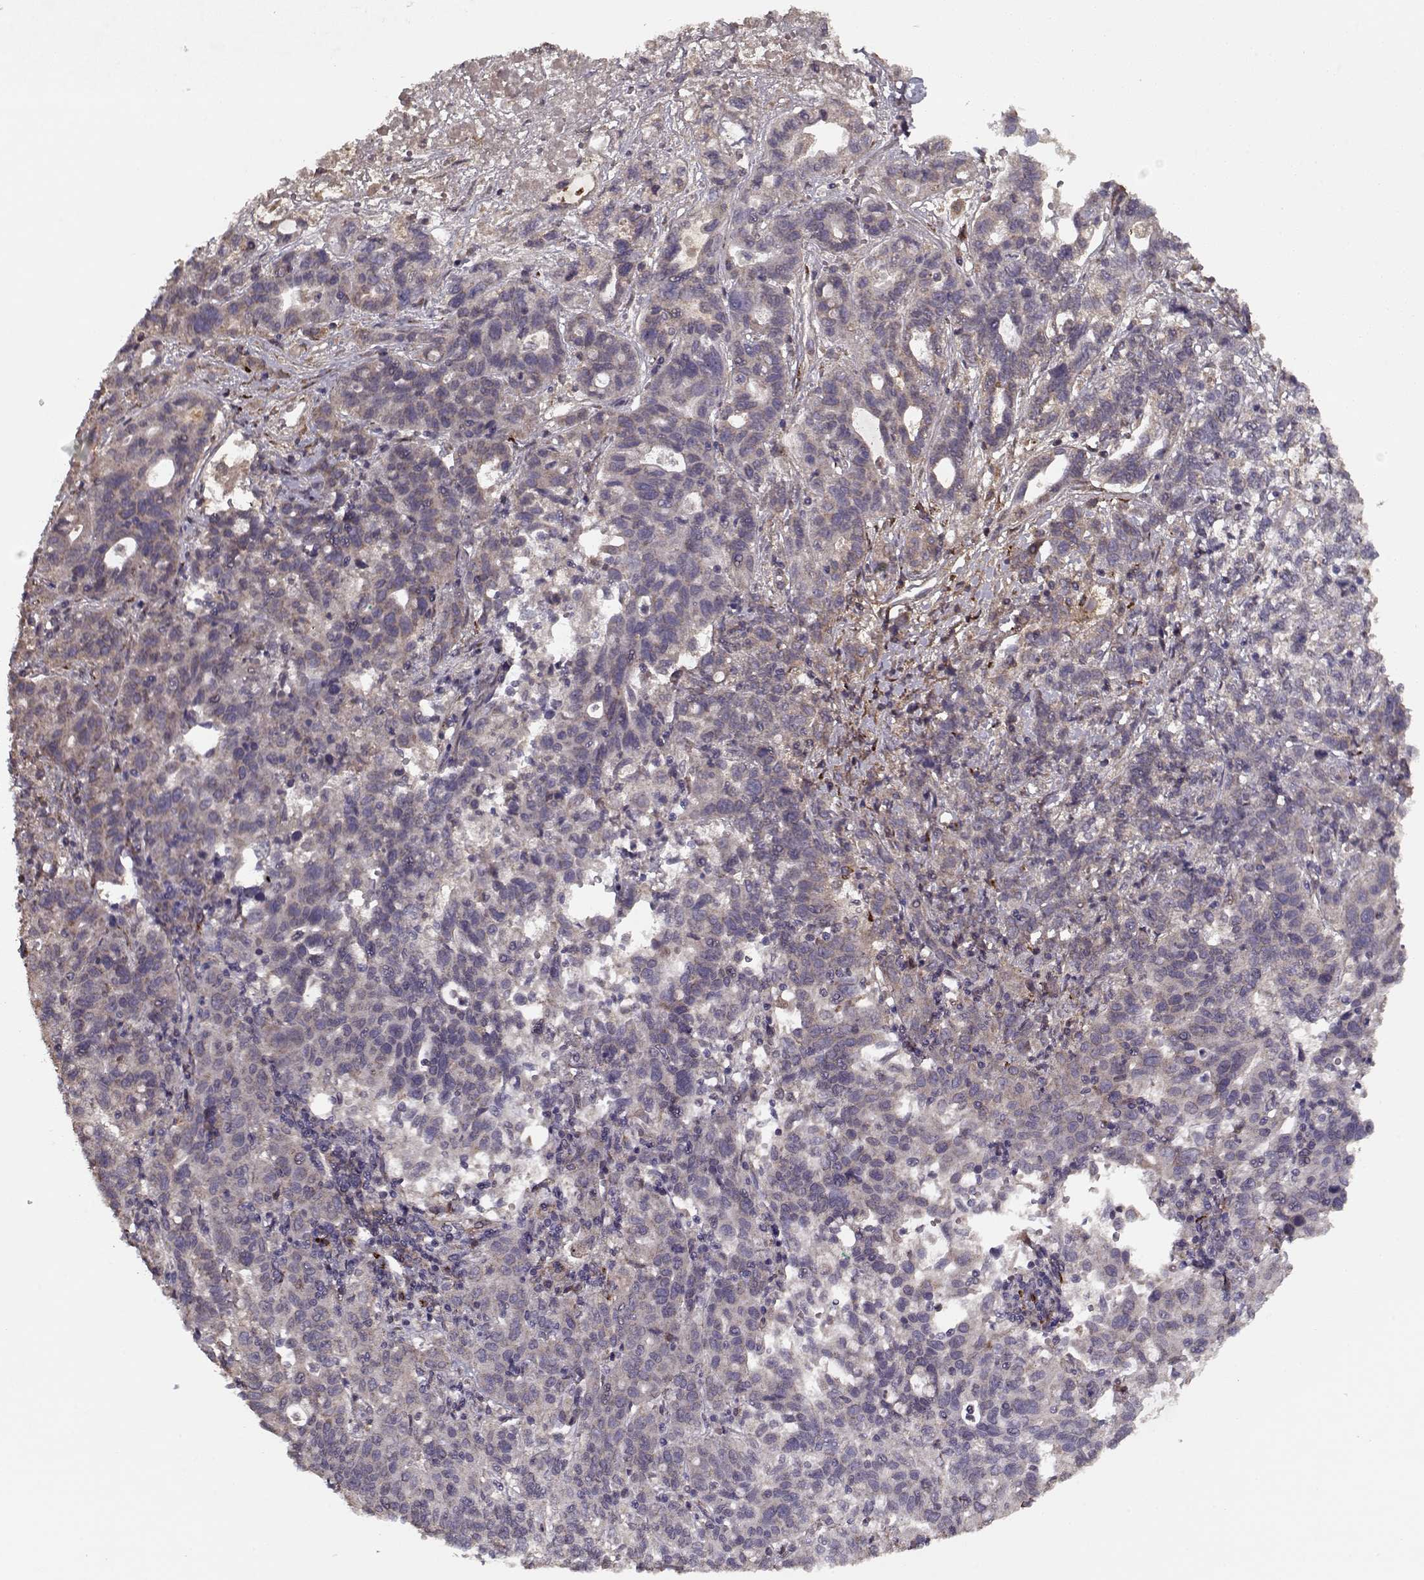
{"staining": {"intensity": "negative", "quantity": "none", "location": "none"}, "tissue": "liver cancer", "cell_type": "Tumor cells", "image_type": "cancer", "snomed": [{"axis": "morphology", "description": "Adenocarcinoma, NOS"}, {"axis": "morphology", "description": "Cholangiocarcinoma"}, {"axis": "topography", "description": "Liver"}], "caption": "Protein analysis of liver cancer displays no significant positivity in tumor cells.", "gene": "LAMA2", "patient": {"sex": "male", "age": 64}}